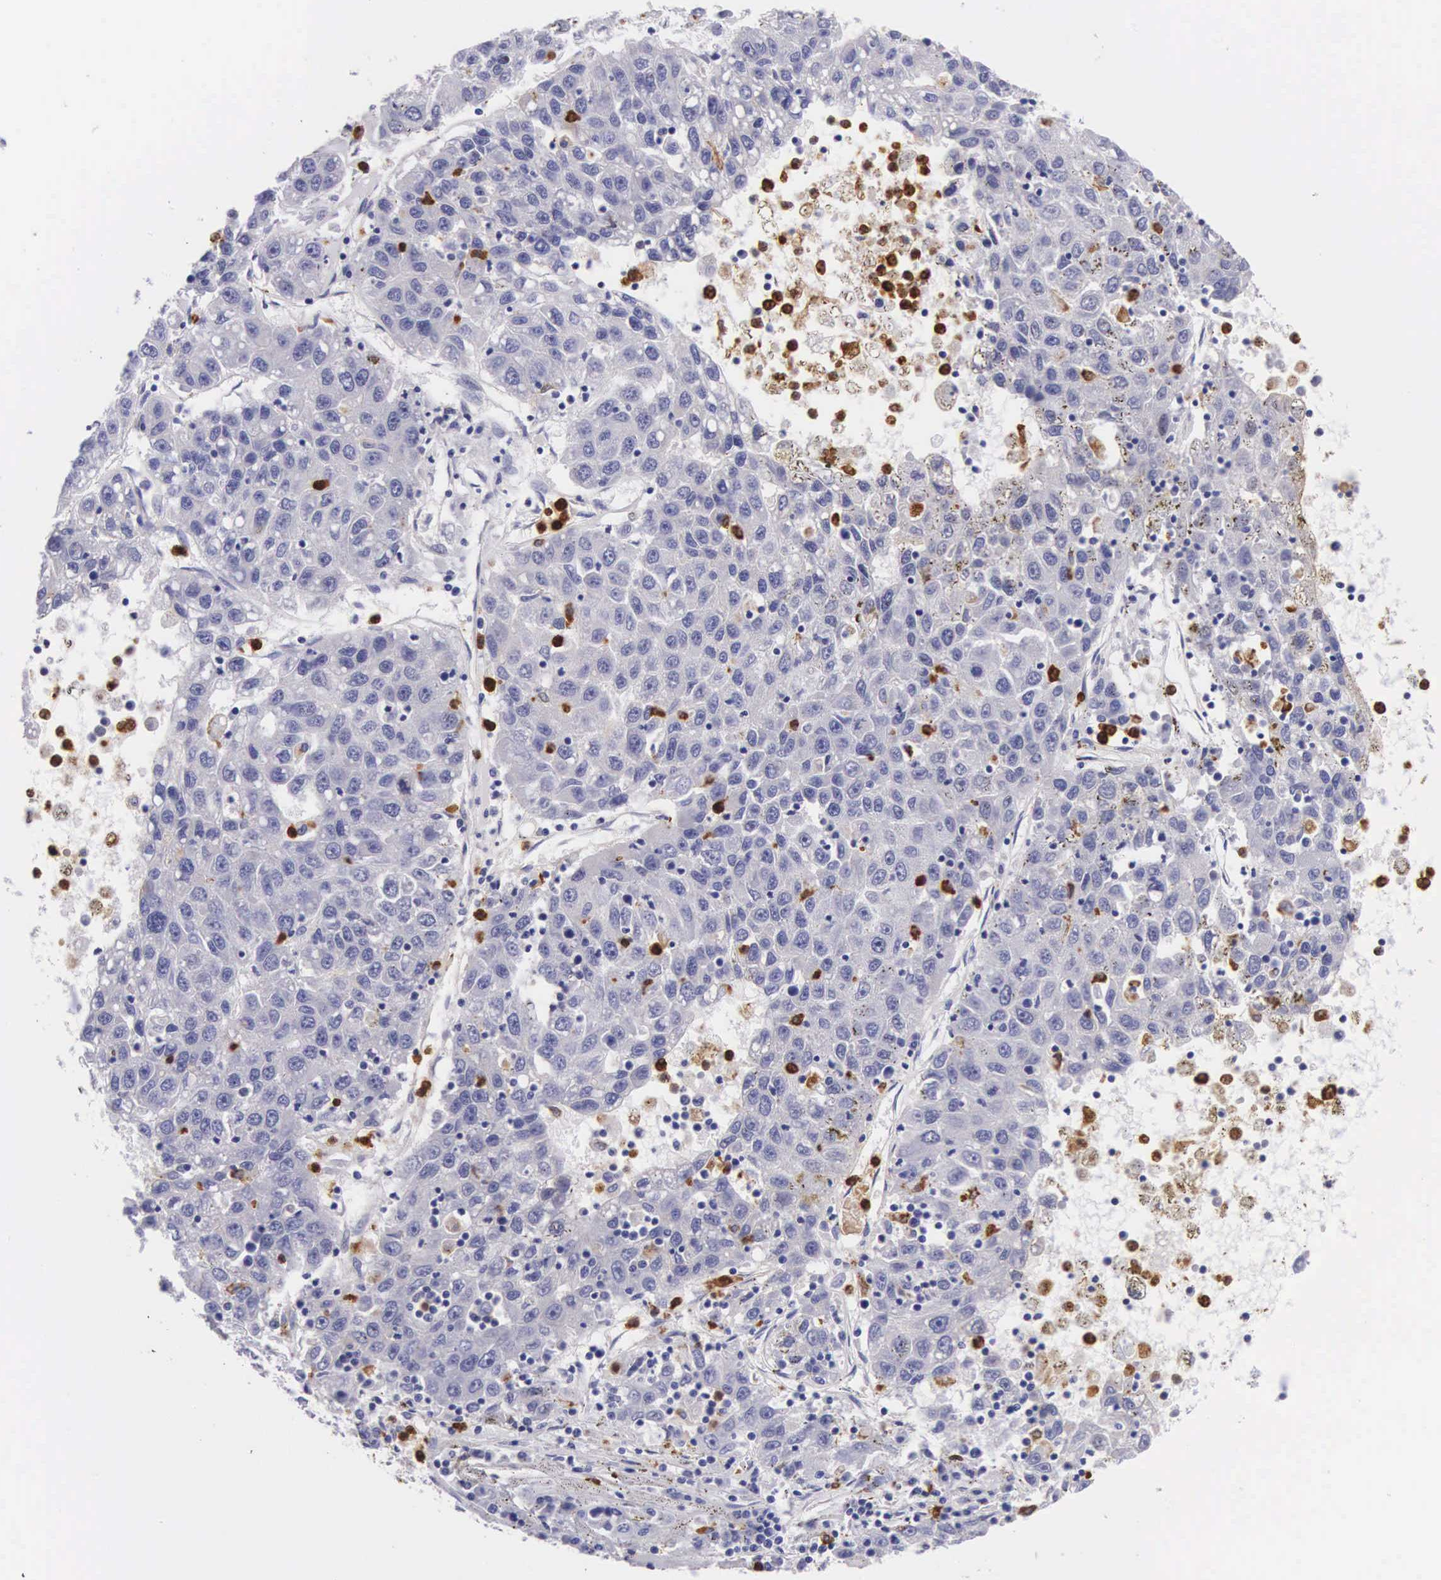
{"staining": {"intensity": "negative", "quantity": "none", "location": "none"}, "tissue": "liver cancer", "cell_type": "Tumor cells", "image_type": "cancer", "snomed": [{"axis": "morphology", "description": "Carcinoma, Hepatocellular, NOS"}, {"axis": "topography", "description": "Liver"}], "caption": "This is a photomicrograph of immunohistochemistry staining of hepatocellular carcinoma (liver), which shows no expression in tumor cells.", "gene": "FCN1", "patient": {"sex": "male", "age": 49}}